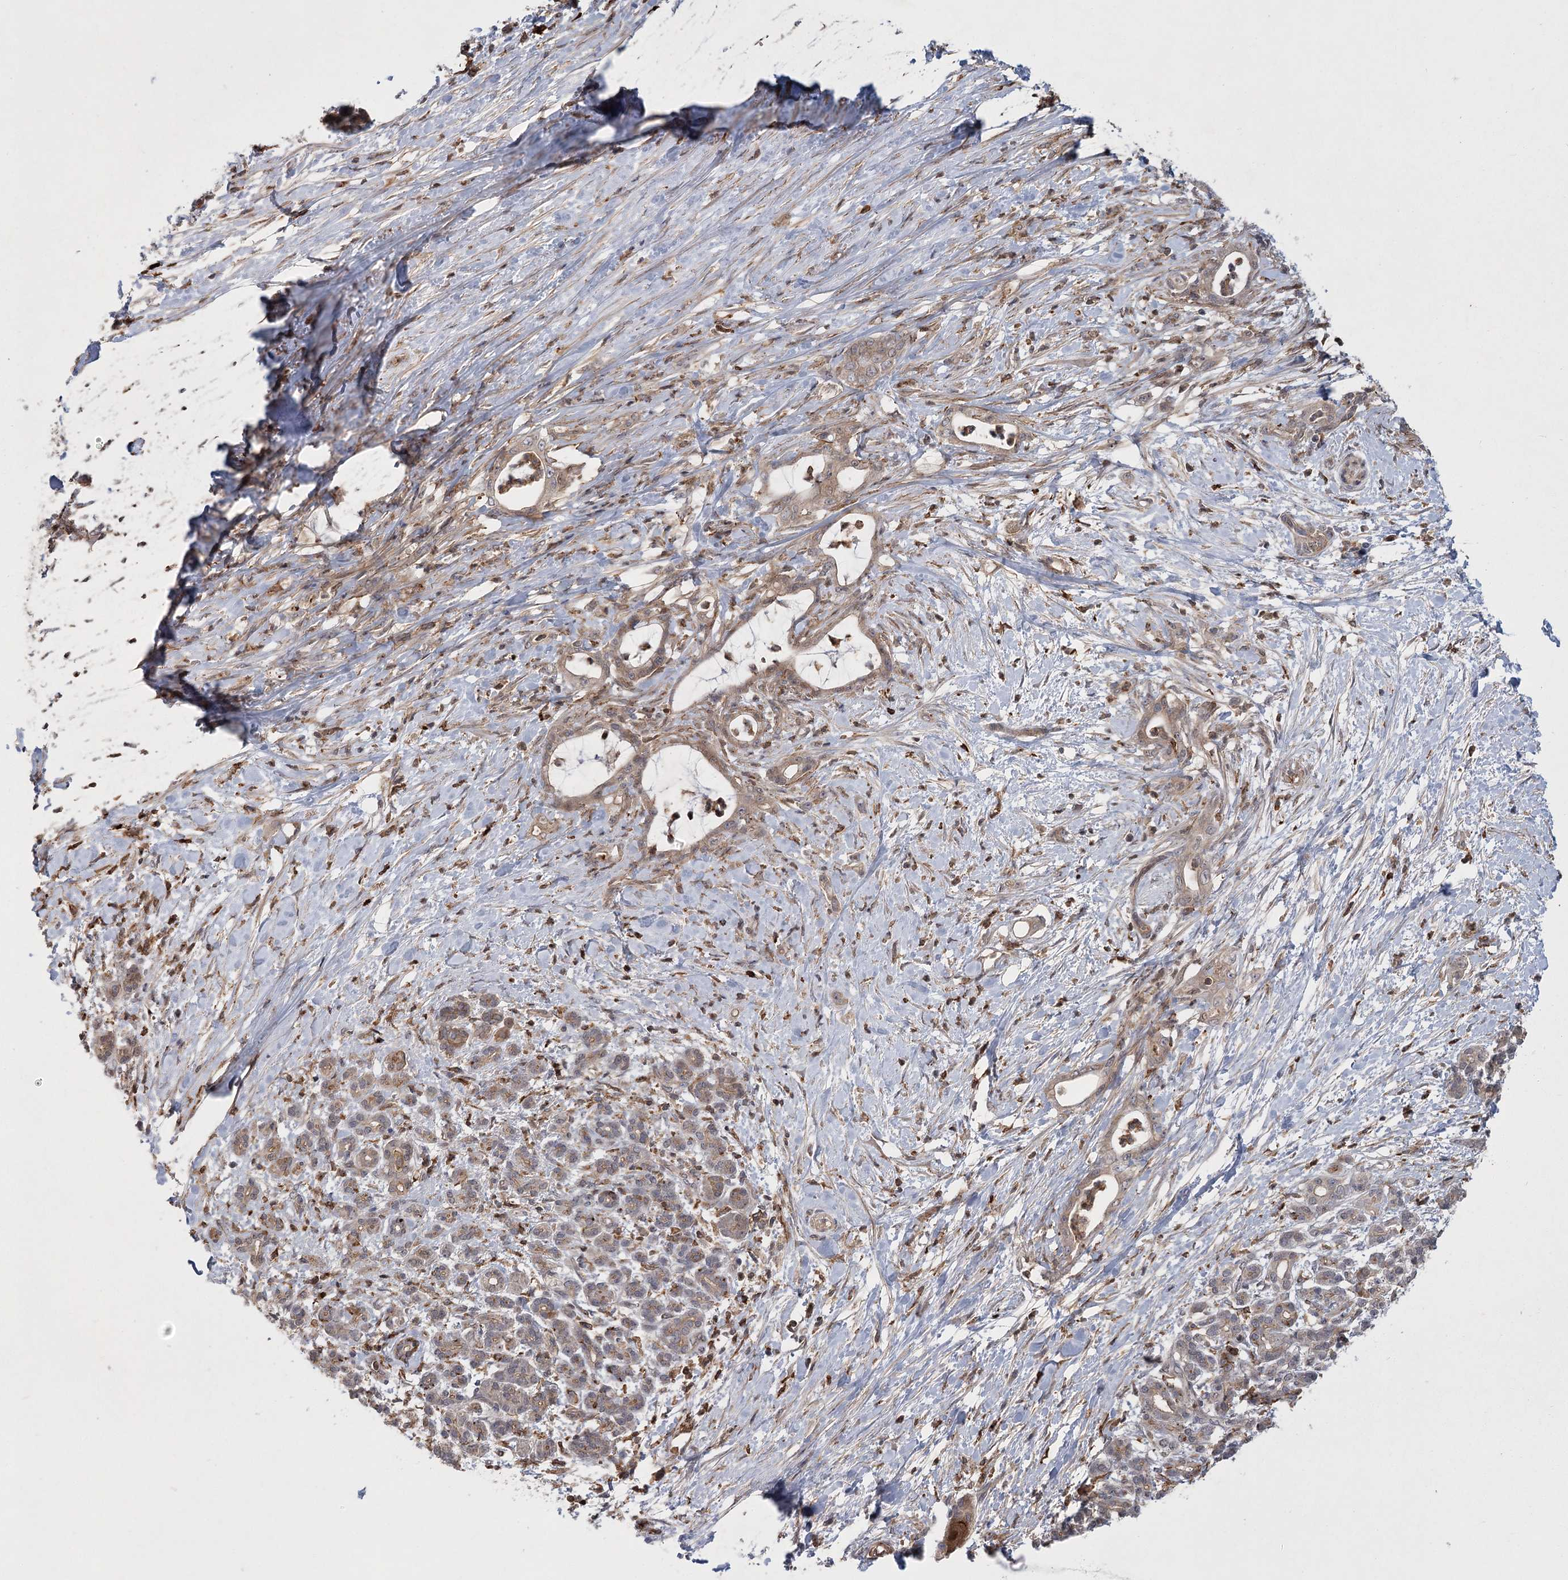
{"staining": {"intensity": "weak", "quantity": ">75%", "location": "cytoplasmic/membranous"}, "tissue": "pancreatic cancer", "cell_type": "Tumor cells", "image_type": "cancer", "snomed": [{"axis": "morphology", "description": "Adenocarcinoma, NOS"}, {"axis": "topography", "description": "Pancreas"}], "caption": "Weak cytoplasmic/membranous protein positivity is seen in approximately >75% of tumor cells in pancreatic cancer (adenocarcinoma). Nuclei are stained in blue.", "gene": "MEPE", "patient": {"sex": "female", "age": 55}}